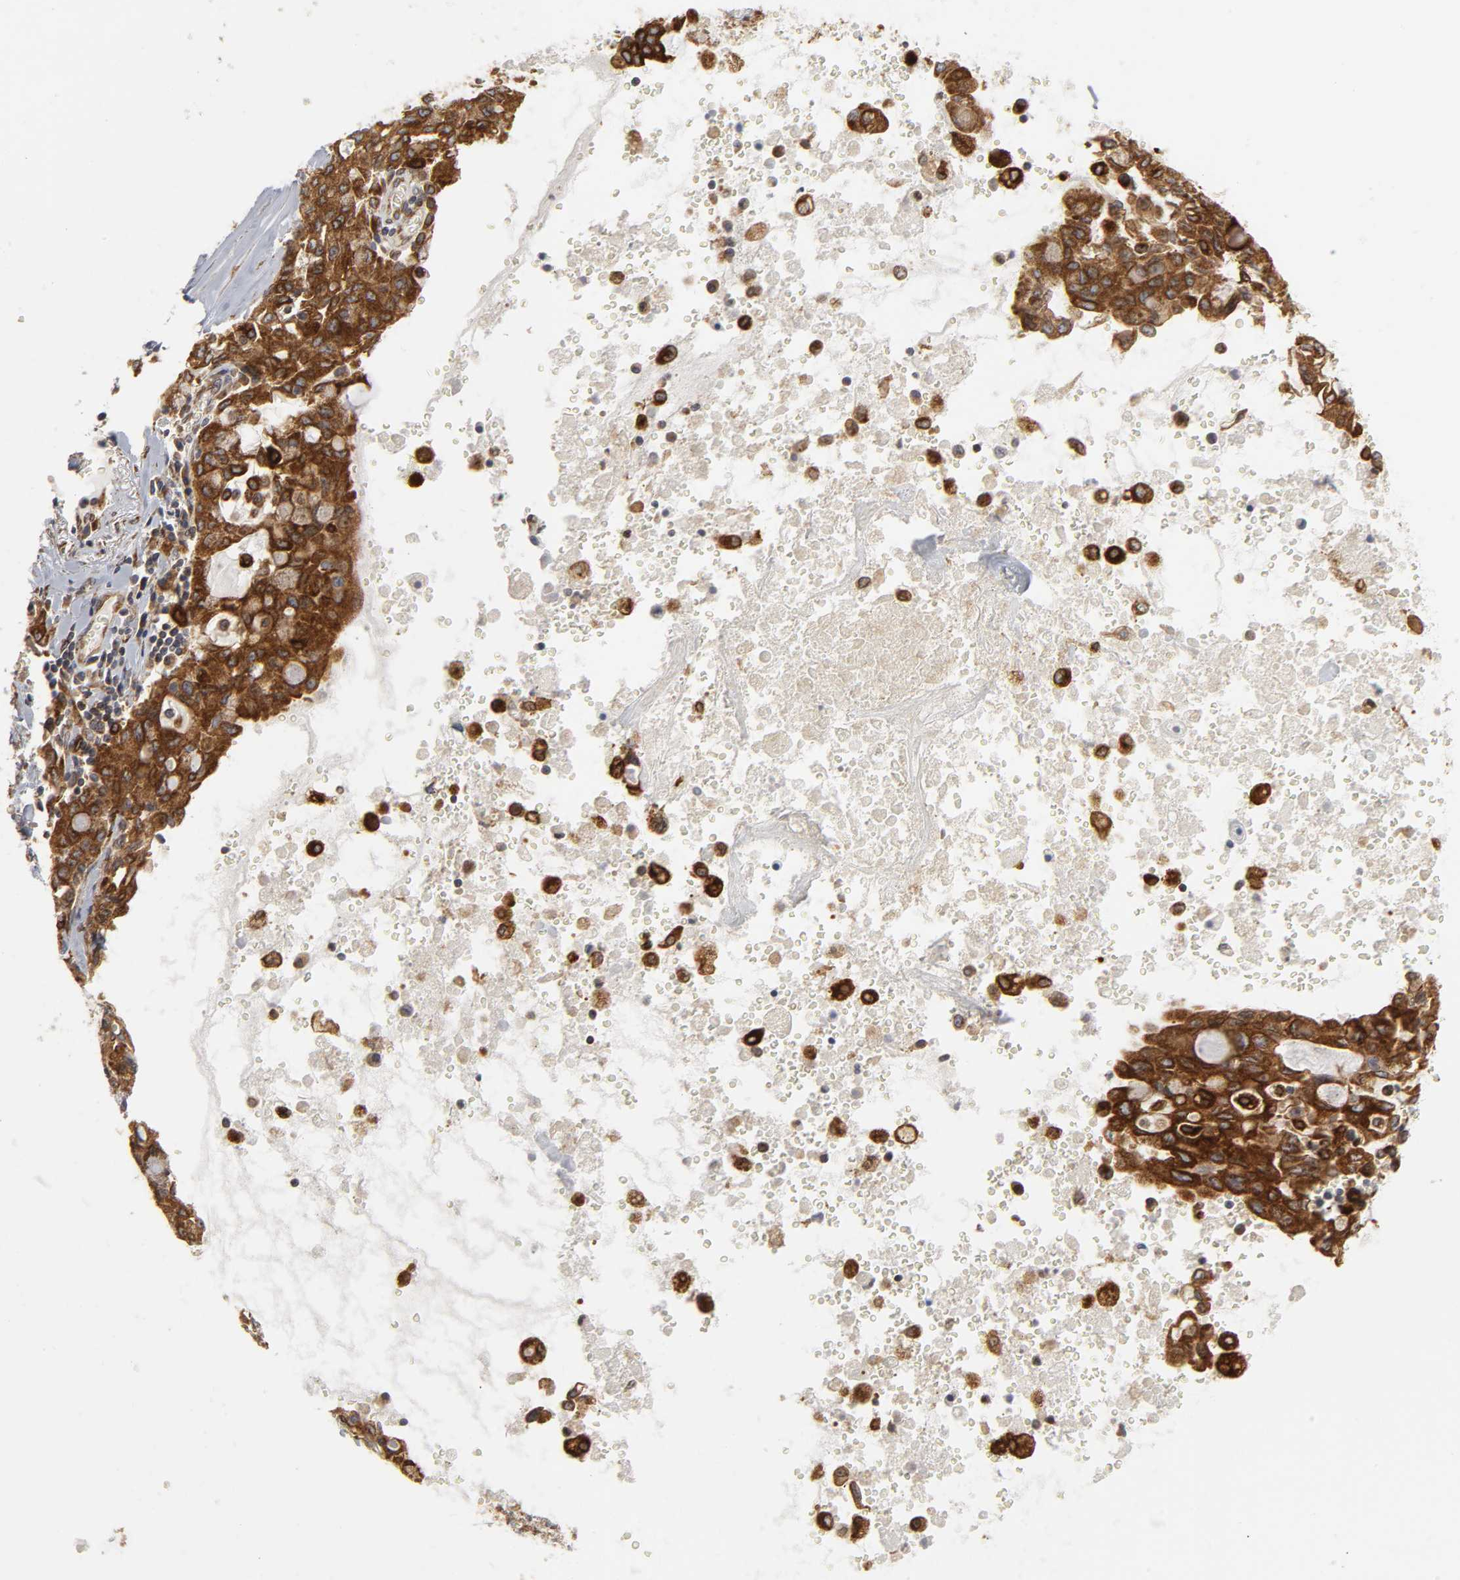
{"staining": {"intensity": "strong", "quantity": ">75%", "location": "cytoplasmic/membranous"}, "tissue": "lung cancer", "cell_type": "Tumor cells", "image_type": "cancer", "snomed": [{"axis": "morphology", "description": "Adenocarcinoma, NOS"}, {"axis": "topography", "description": "Lung"}], "caption": "The immunohistochemical stain labels strong cytoplasmic/membranous positivity in tumor cells of adenocarcinoma (lung) tissue.", "gene": "POR", "patient": {"sex": "female", "age": 44}}